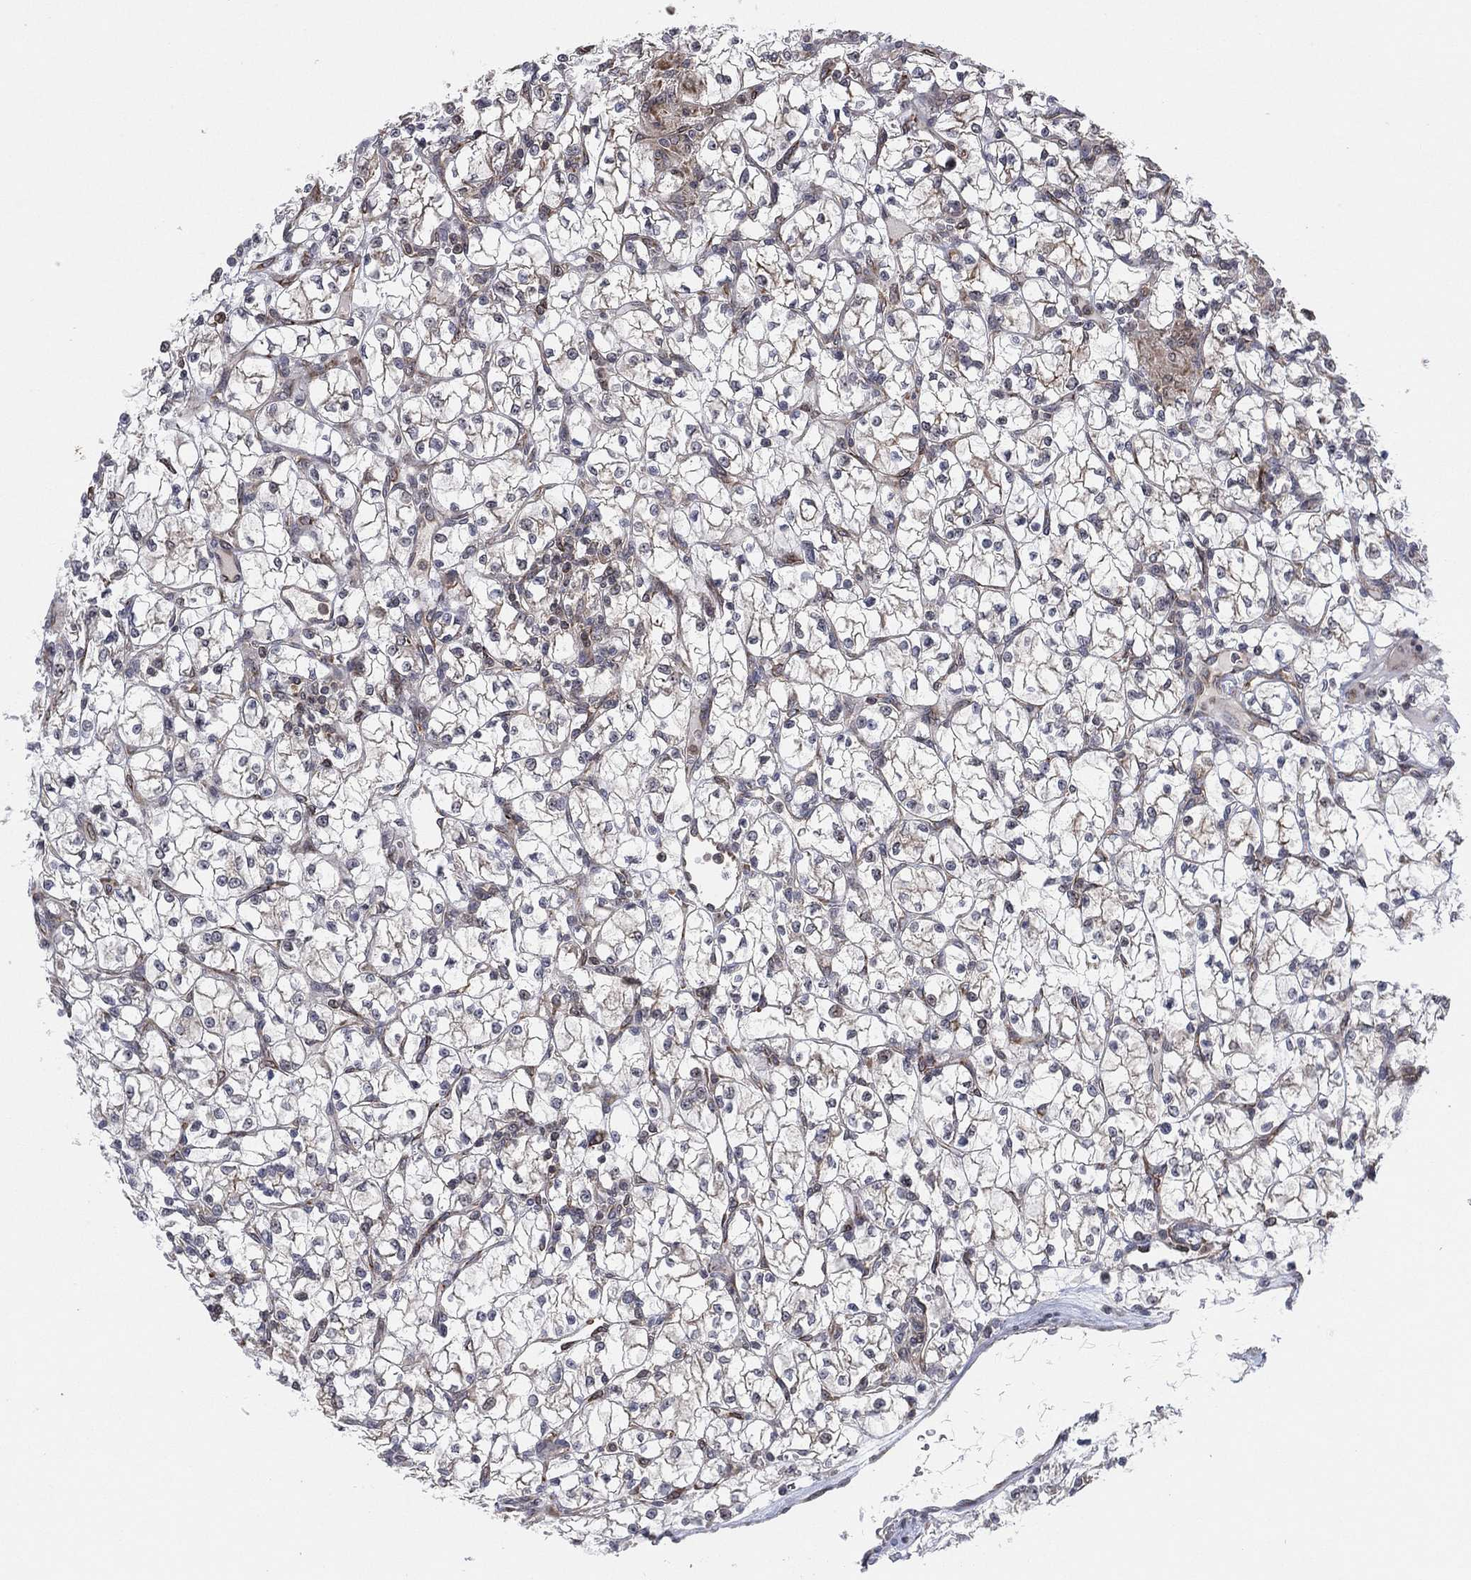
{"staining": {"intensity": "moderate", "quantity": "<25%", "location": "cytoplasmic/membranous"}, "tissue": "renal cancer", "cell_type": "Tumor cells", "image_type": "cancer", "snomed": [{"axis": "morphology", "description": "Adenocarcinoma, NOS"}, {"axis": "topography", "description": "Kidney"}], "caption": "Immunohistochemistry photomicrograph of neoplastic tissue: human renal adenocarcinoma stained using immunohistochemistry (IHC) exhibits low levels of moderate protein expression localized specifically in the cytoplasmic/membranous of tumor cells, appearing as a cytoplasmic/membranous brown color.", "gene": "TMCO1", "patient": {"sex": "female", "age": 64}}